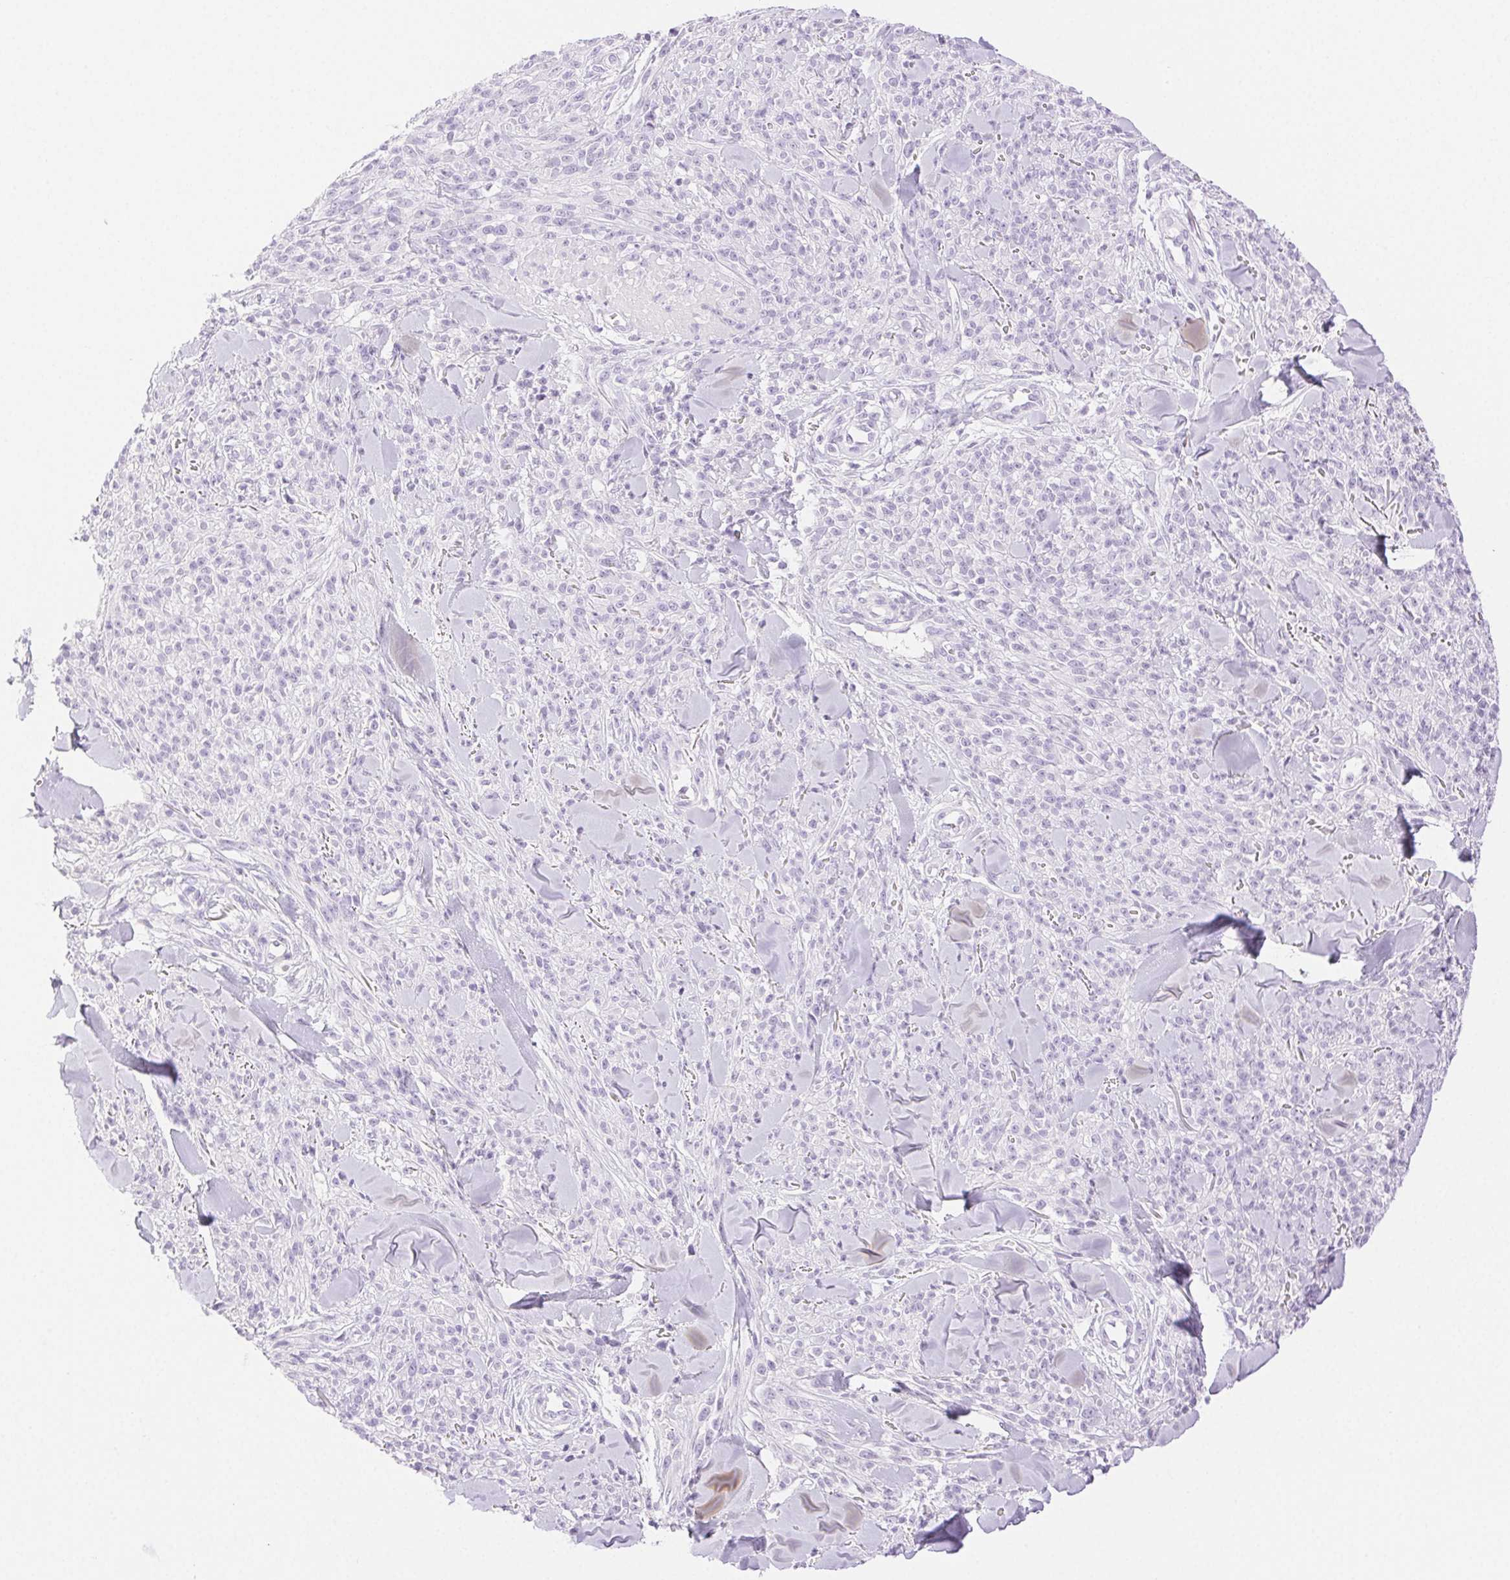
{"staining": {"intensity": "negative", "quantity": "none", "location": "none"}, "tissue": "melanoma", "cell_type": "Tumor cells", "image_type": "cancer", "snomed": [{"axis": "morphology", "description": "Malignant melanoma, NOS"}, {"axis": "topography", "description": "Skin"}, {"axis": "topography", "description": "Skin of trunk"}], "caption": "High magnification brightfield microscopy of melanoma stained with DAB (brown) and counterstained with hematoxylin (blue): tumor cells show no significant positivity.", "gene": "SPACA4", "patient": {"sex": "male", "age": 74}}